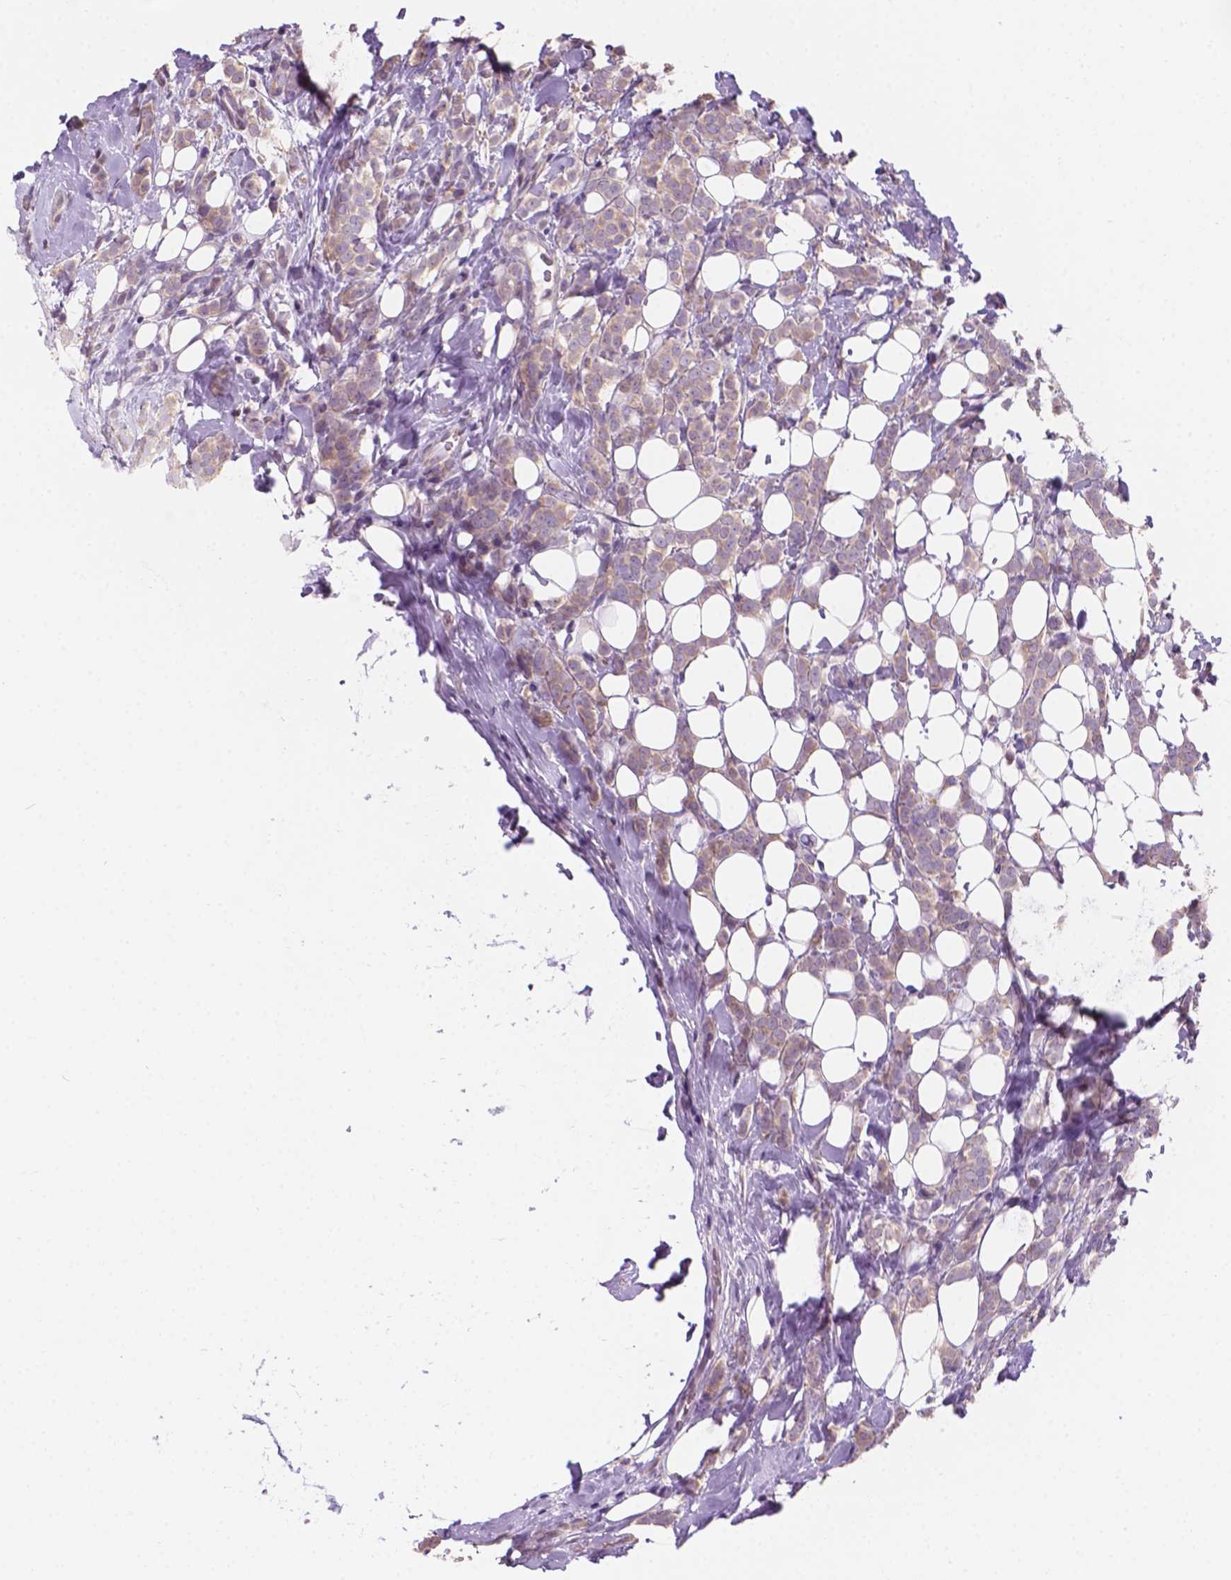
{"staining": {"intensity": "weak", "quantity": ">75%", "location": "cytoplasmic/membranous"}, "tissue": "breast cancer", "cell_type": "Tumor cells", "image_type": "cancer", "snomed": [{"axis": "morphology", "description": "Lobular carcinoma"}, {"axis": "topography", "description": "Breast"}], "caption": "Lobular carcinoma (breast) stained with a protein marker reveals weak staining in tumor cells.", "gene": "SBSN", "patient": {"sex": "female", "age": 49}}